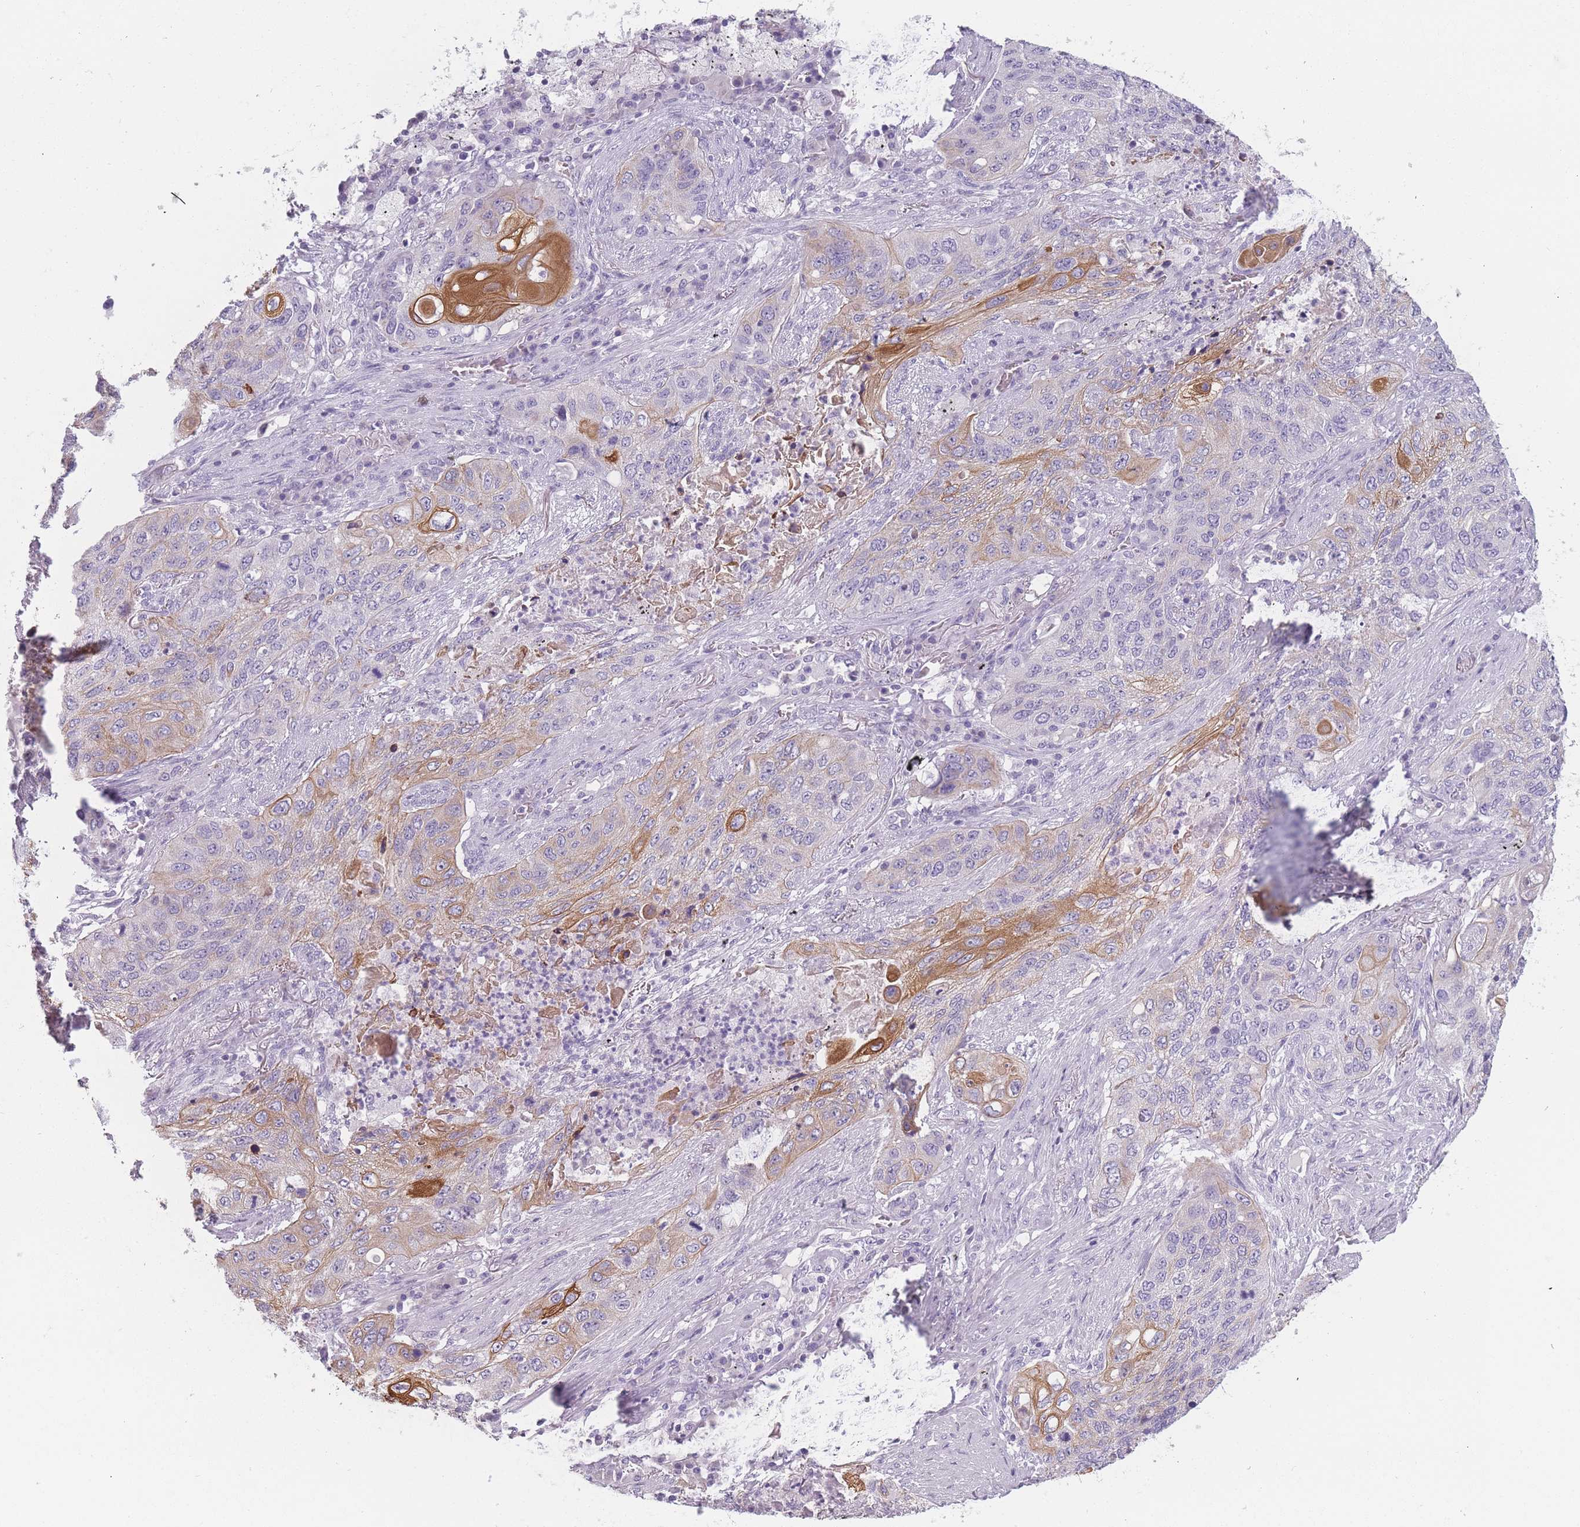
{"staining": {"intensity": "strong", "quantity": "<25%", "location": "cytoplasmic/membranous"}, "tissue": "lung cancer", "cell_type": "Tumor cells", "image_type": "cancer", "snomed": [{"axis": "morphology", "description": "Squamous cell carcinoma, NOS"}, {"axis": "topography", "description": "Lung"}], "caption": "A brown stain highlights strong cytoplasmic/membranous expression of a protein in lung squamous cell carcinoma tumor cells. The staining was performed using DAB (3,3'-diaminobenzidine) to visualize the protein expression in brown, while the nuclei were stained in blue with hematoxylin (Magnification: 20x).", "gene": "PPFIA3", "patient": {"sex": "female", "age": 63}}